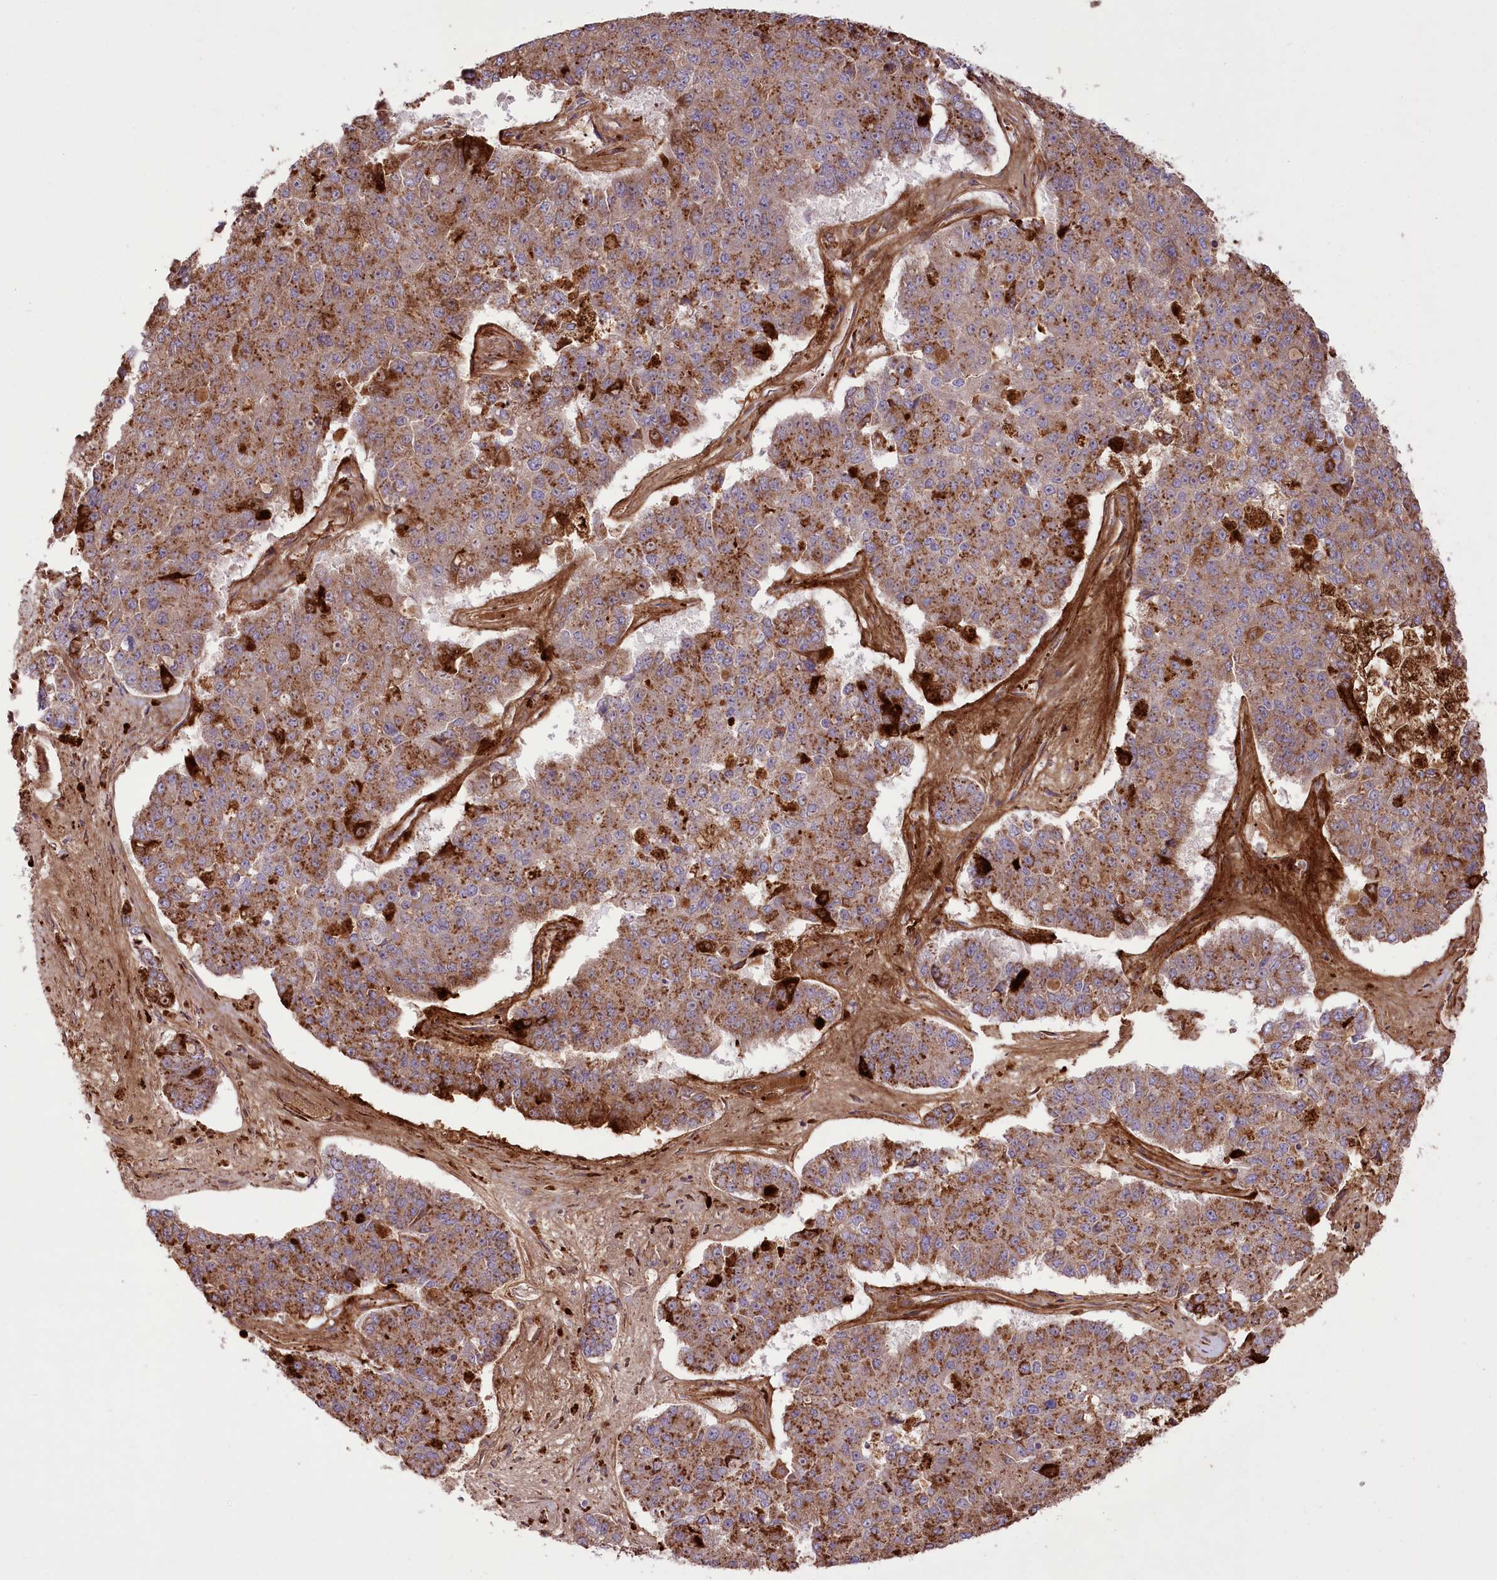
{"staining": {"intensity": "moderate", "quantity": ">75%", "location": "cytoplasmic/membranous"}, "tissue": "pancreatic cancer", "cell_type": "Tumor cells", "image_type": "cancer", "snomed": [{"axis": "morphology", "description": "Adenocarcinoma, NOS"}, {"axis": "topography", "description": "Pancreas"}], "caption": "Protein staining of adenocarcinoma (pancreatic) tissue demonstrates moderate cytoplasmic/membranous staining in approximately >75% of tumor cells.", "gene": "RNF24", "patient": {"sex": "male", "age": 50}}